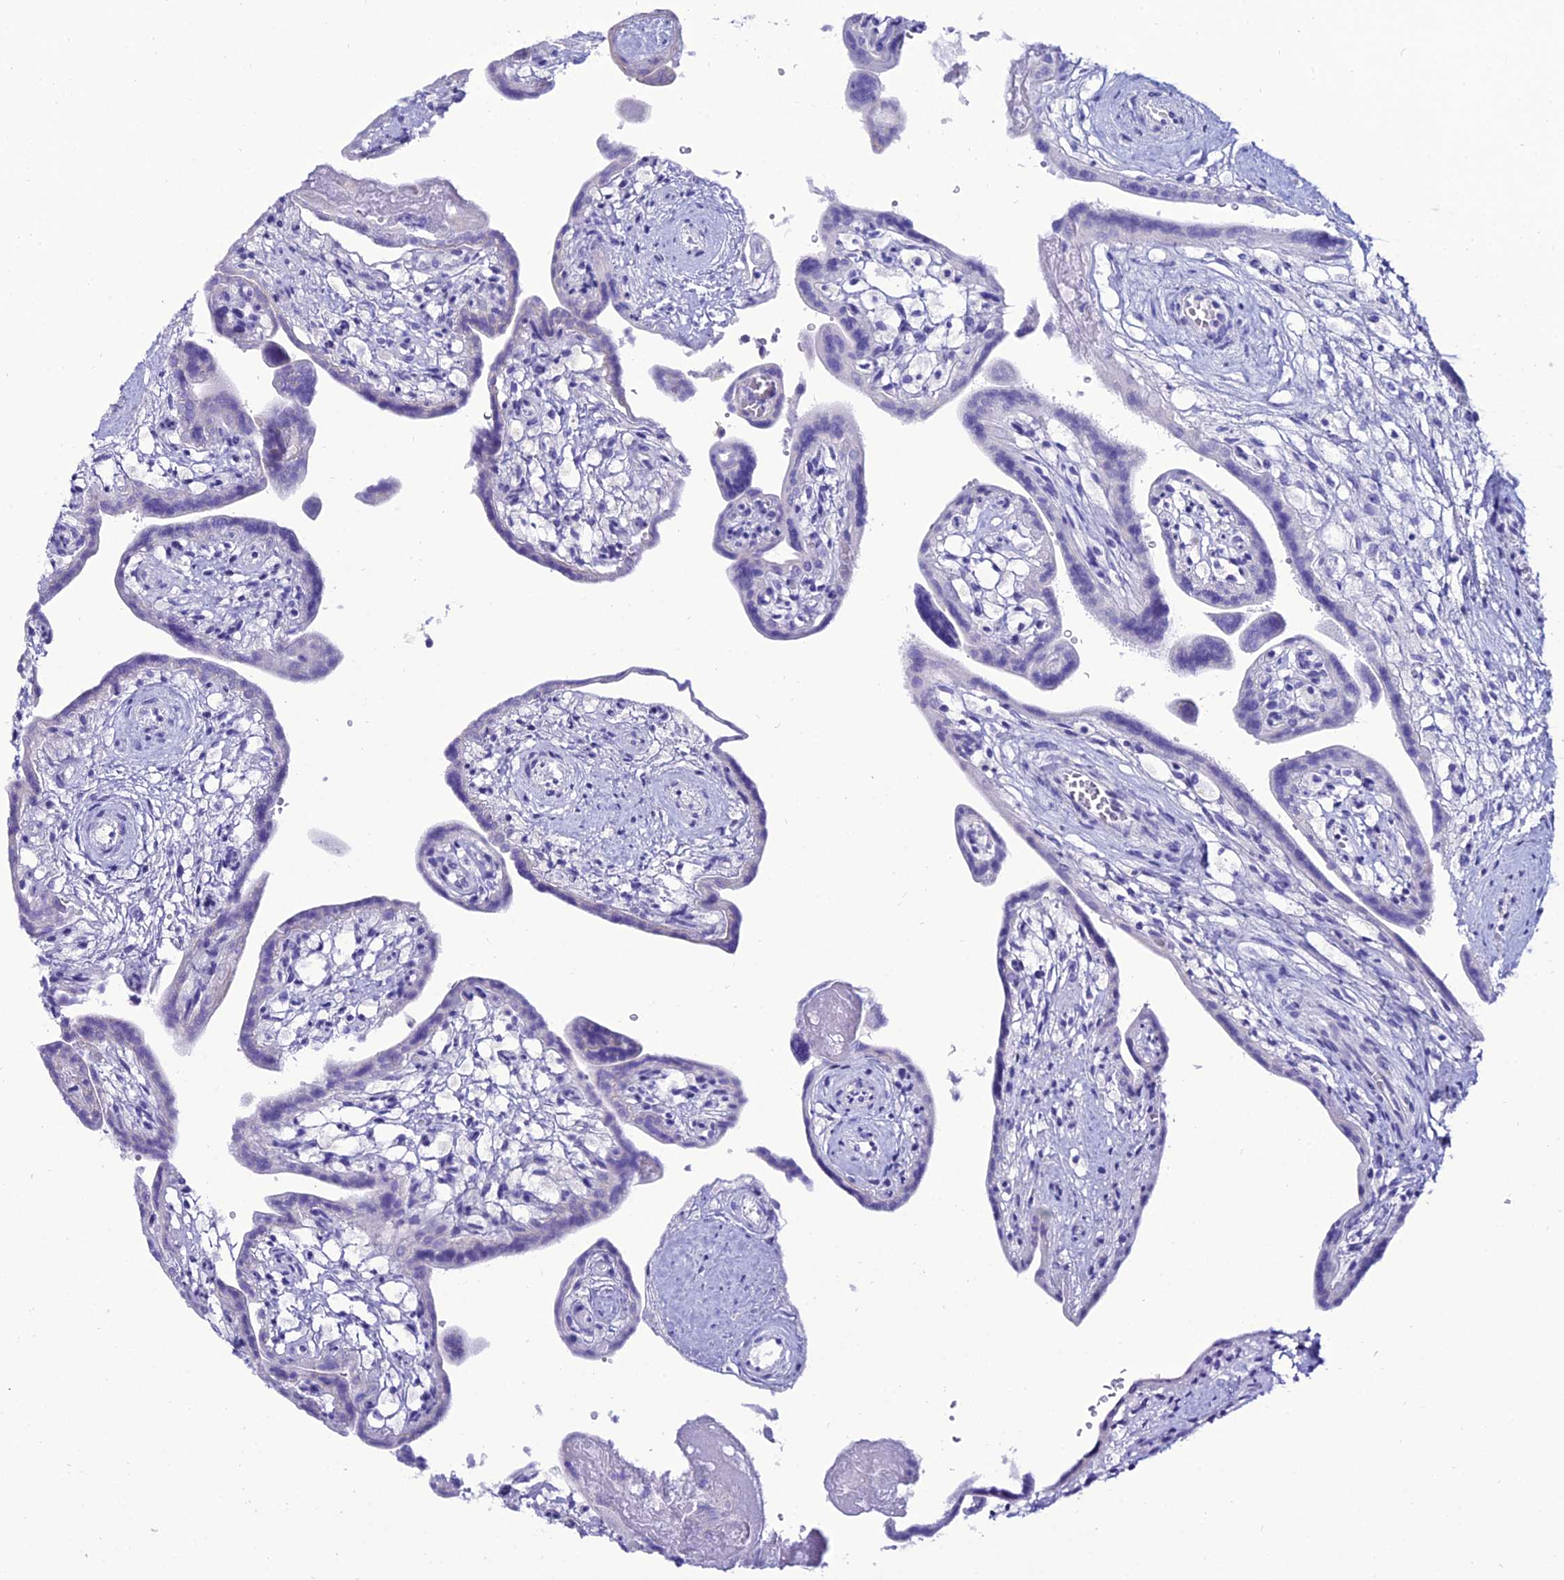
{"staining": {"intensity": "negative", "quantity": "none", "location": "none"}, "tissue": "placenta", "cell_type": "Trophoblastic cells", "image_type": "normal", "snomed": [{"axis": "morphology", "description": "Normal tissue, NOS"}, {"axis": "topography", "description": "Placenta"}], "caption": "This is an IHC histopathology image of unremarkable human placenta. There is no positivity in trophoblastic cells.", "gene": "OR4D5", "patient": {"sex": "female", "age": 37}}